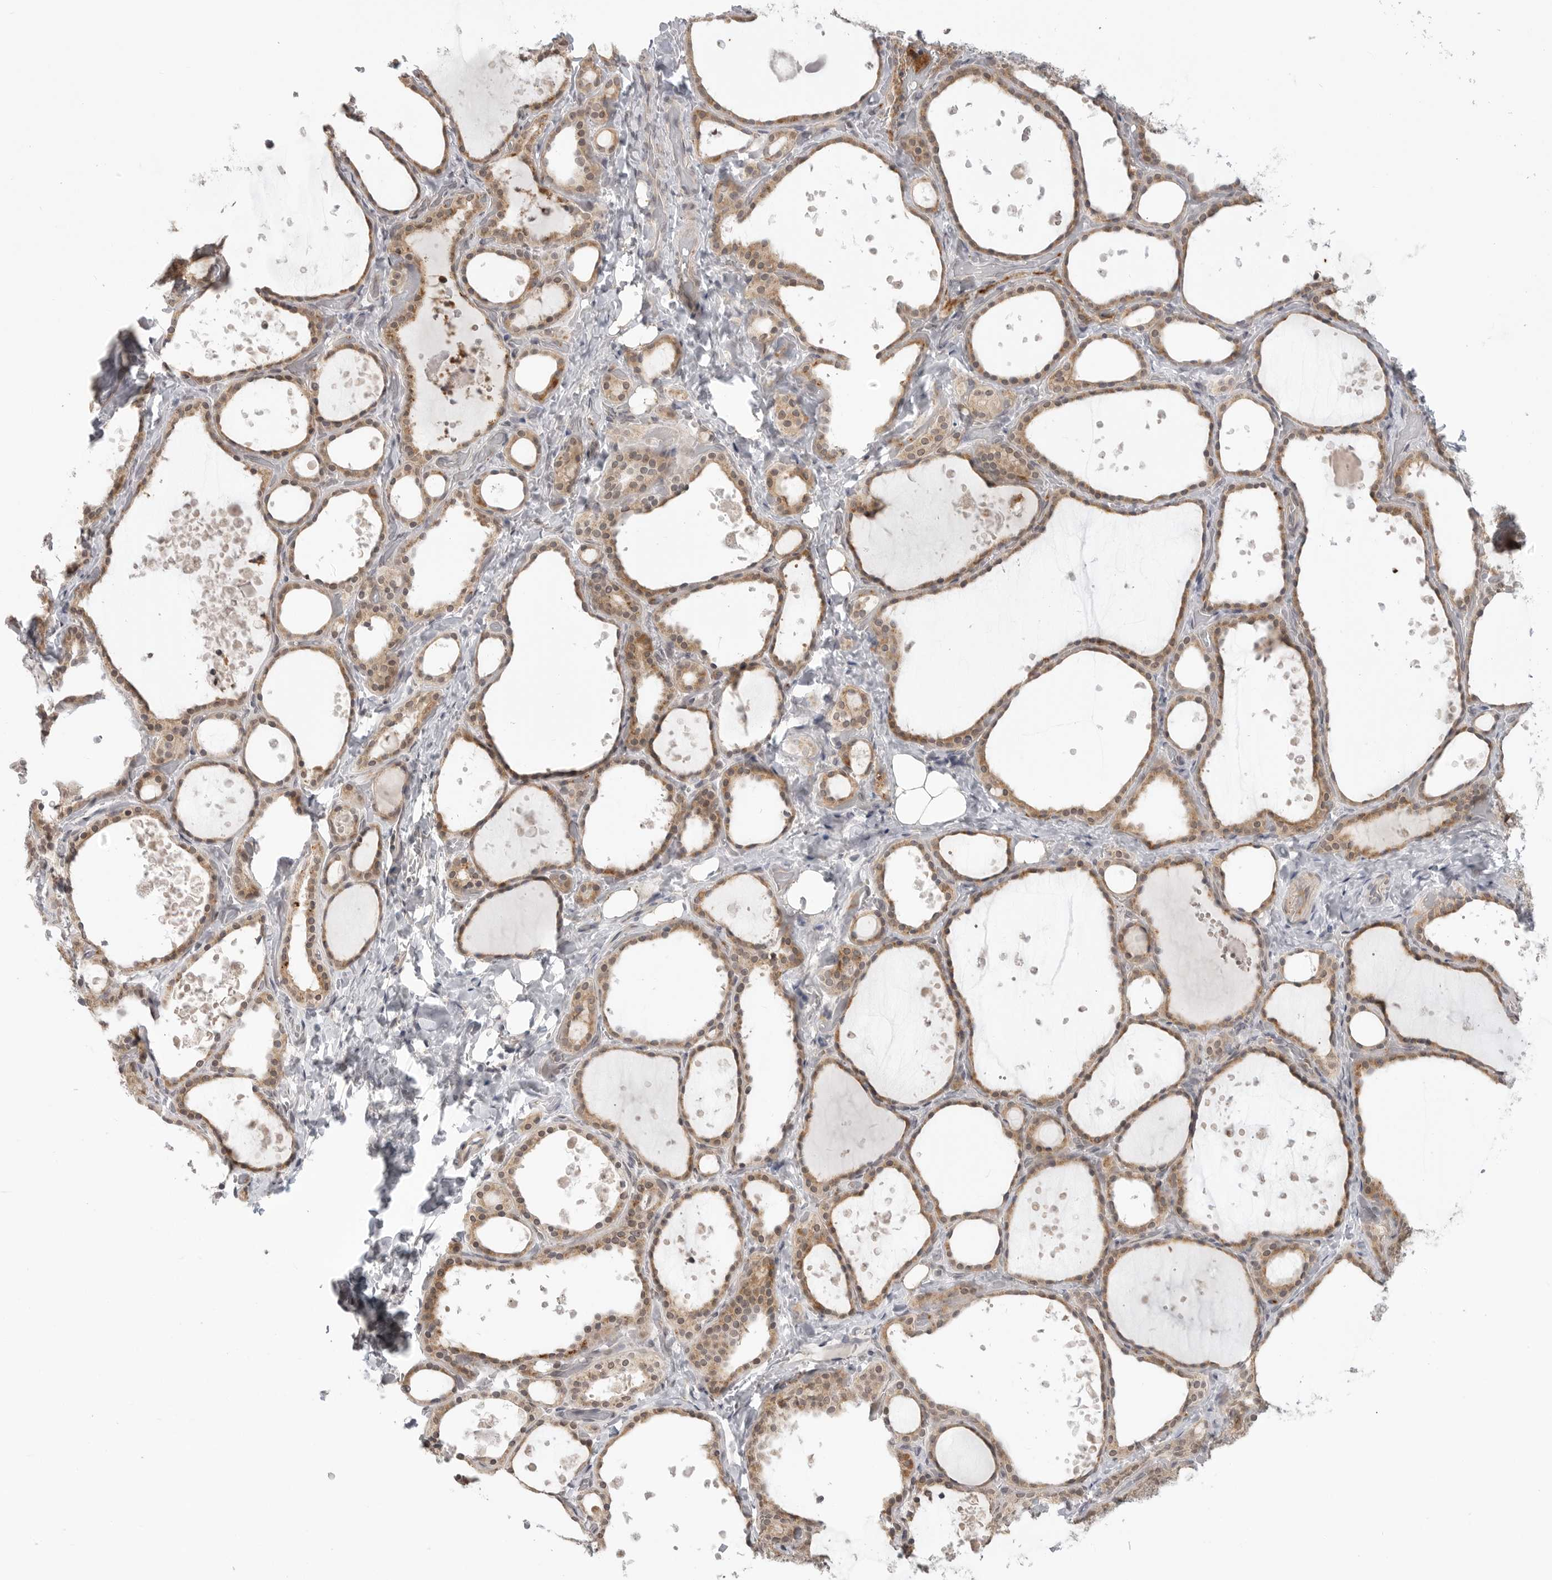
{"staining": {"intensity": "moderate", "quantity": ">75%", "location": "cytoplasmic/membranous"}, "tissue": "thyroid gland", "cell_type": "Glandular cells", "image_type": "normal", "snomed": [{"axis": "morphology", "description": "Normal tissue, NOS"}, {"axis": "topography", "description": "Thyroid gland"}], "caption": "The histopathology image reveals a brown stain indicating the presence of a protein in the cytoplasmic/membranous of glandular cells in thyroid gland. The staining was performed using DAB to visualize the protein expression in brown, while the nuclei were stained in blue with hematoxylin (Magnification: 20x).", "gene": "KALRN", "patient": {"sex": "female", "age": 44}}